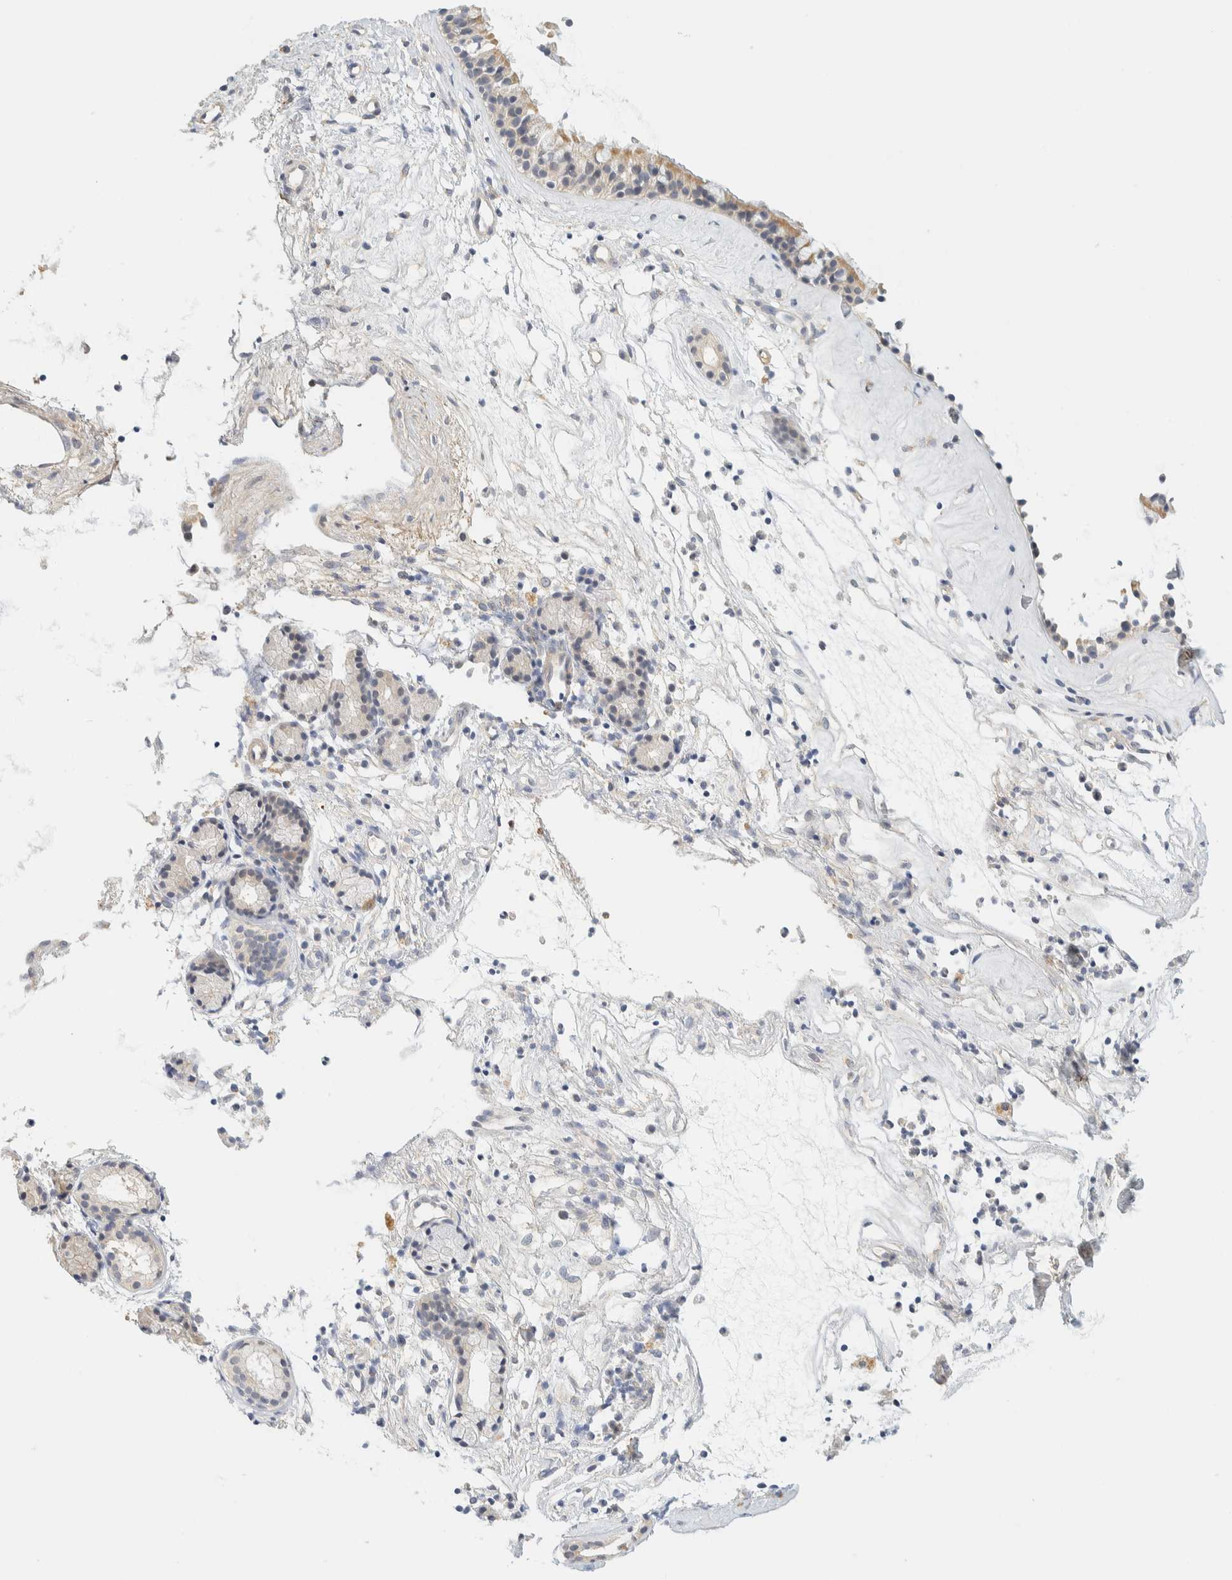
{"staining": {"intensity": "weak", "quantity": ">75%", "location": "cytoplasmic/membranous"}, "tissue": "nasopharynx", "cell_type": "Respiratory epithelial cells", "image_type": "normal", "snomed": [{"axis": "morphology", "description": "Normal tissue, NOS"}, {"axis": "topography", "description": "Nasopharynx"}], "caption": "Respiratory epithelial cells exhibit weak cytoplasmic/membranous staining in approximately >75% of cells in normal nasopharynx. (DAB IHC, brown staining for protein, blue staining for nuclei).", "gene": "TNK1", "patient": {"sex": "female", "age": 42}}